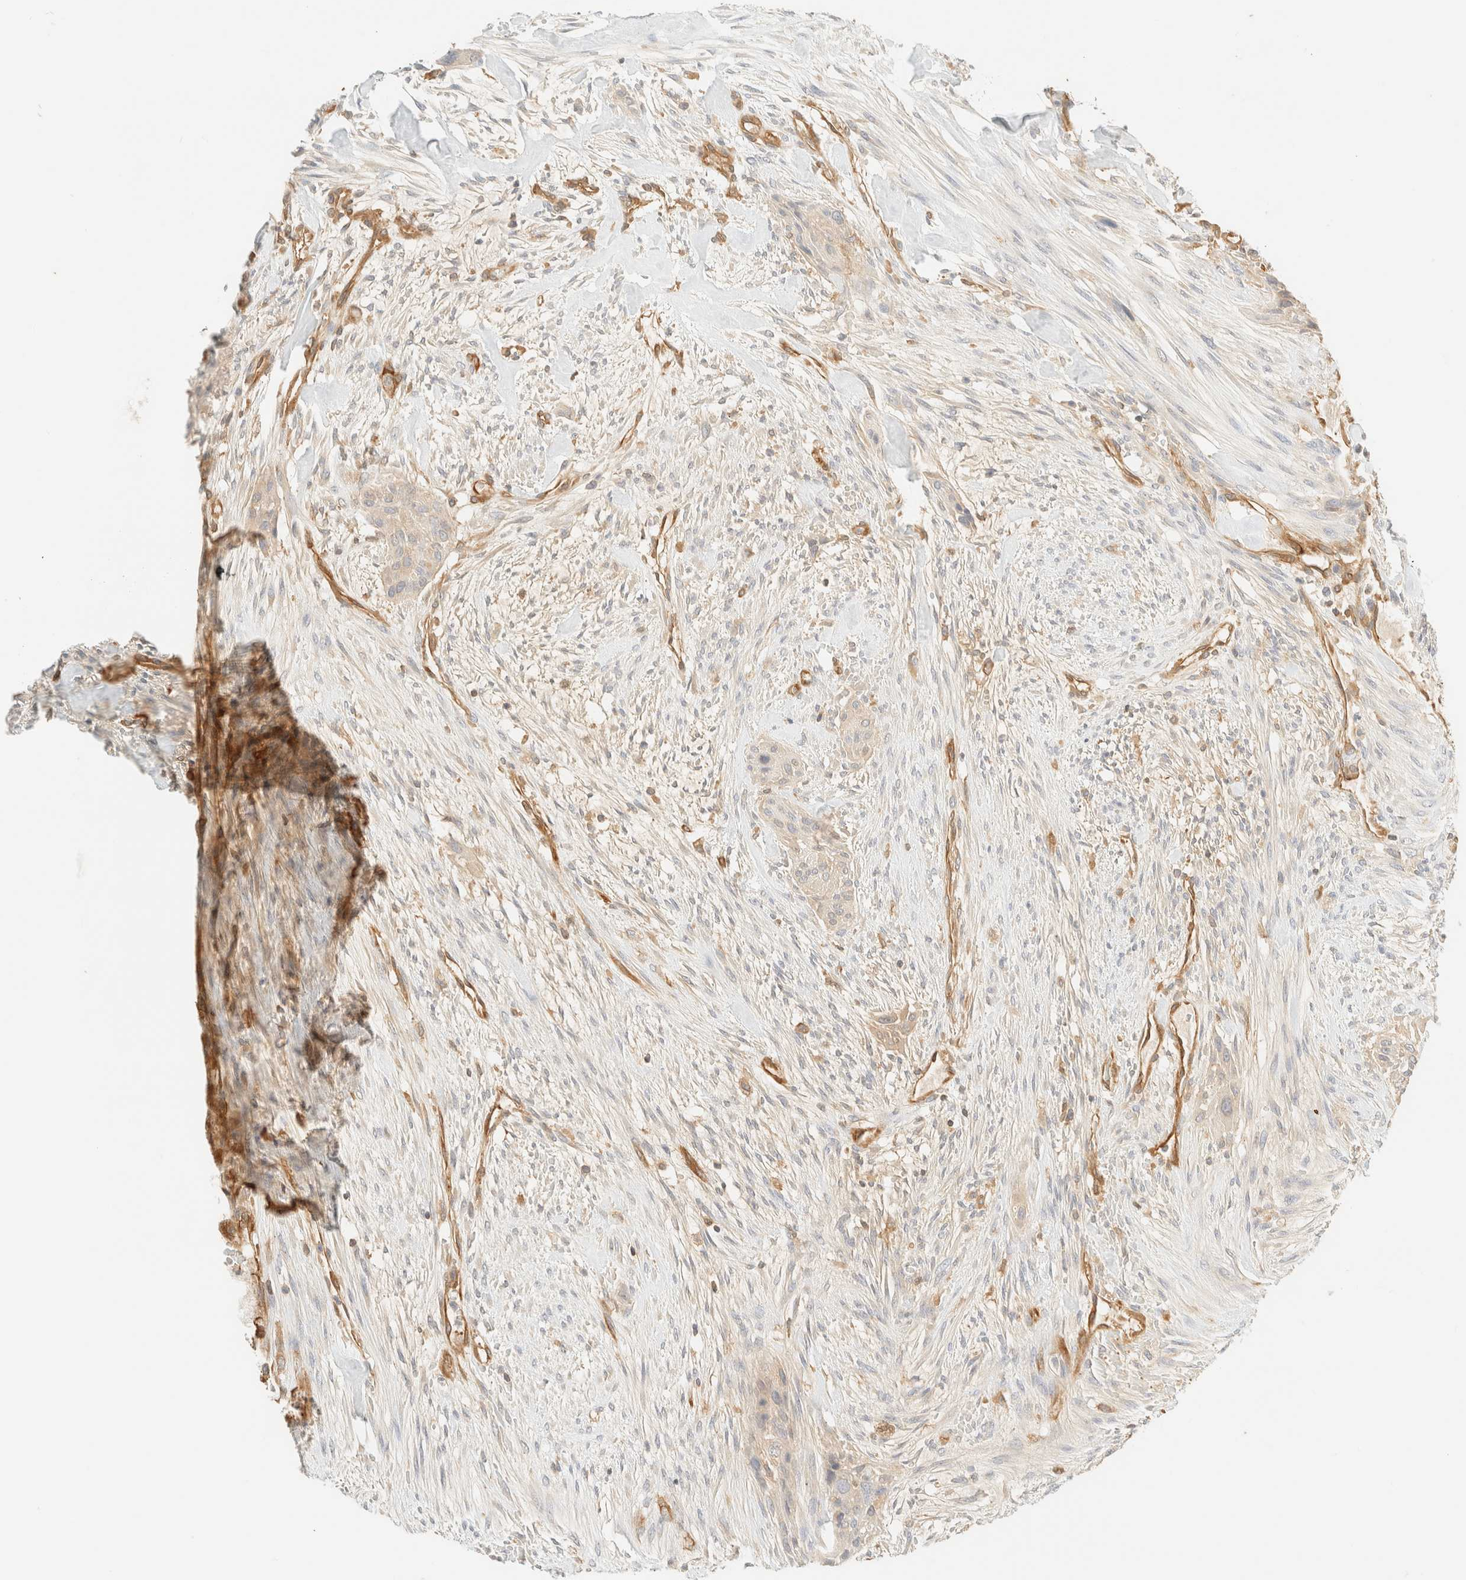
{"staining": {"intensity": "weak", "quantity": "<25%", "location": "cytoplasmic/membranous"}, "tissue": "urothelial cancer", "cell_type": "Tumor cells", "image_type": "cancer", "snomed": [{"axis": "morphology", "description": "Urothelial carcinoma, High grade"}, {"axis": "topography", "description": "Urinary bladder"}], "caption": "High power microscopy histopathology image of an immunohistochemistry image of urothelial carcinoma (high-grade), revealing no significant positivity in tumor cells. (DAB immunohistochemistry (IHC) with hematoxylin counter stain).", "gene": "FHOD1", "patient": {"sex": "male", "age": 35}}